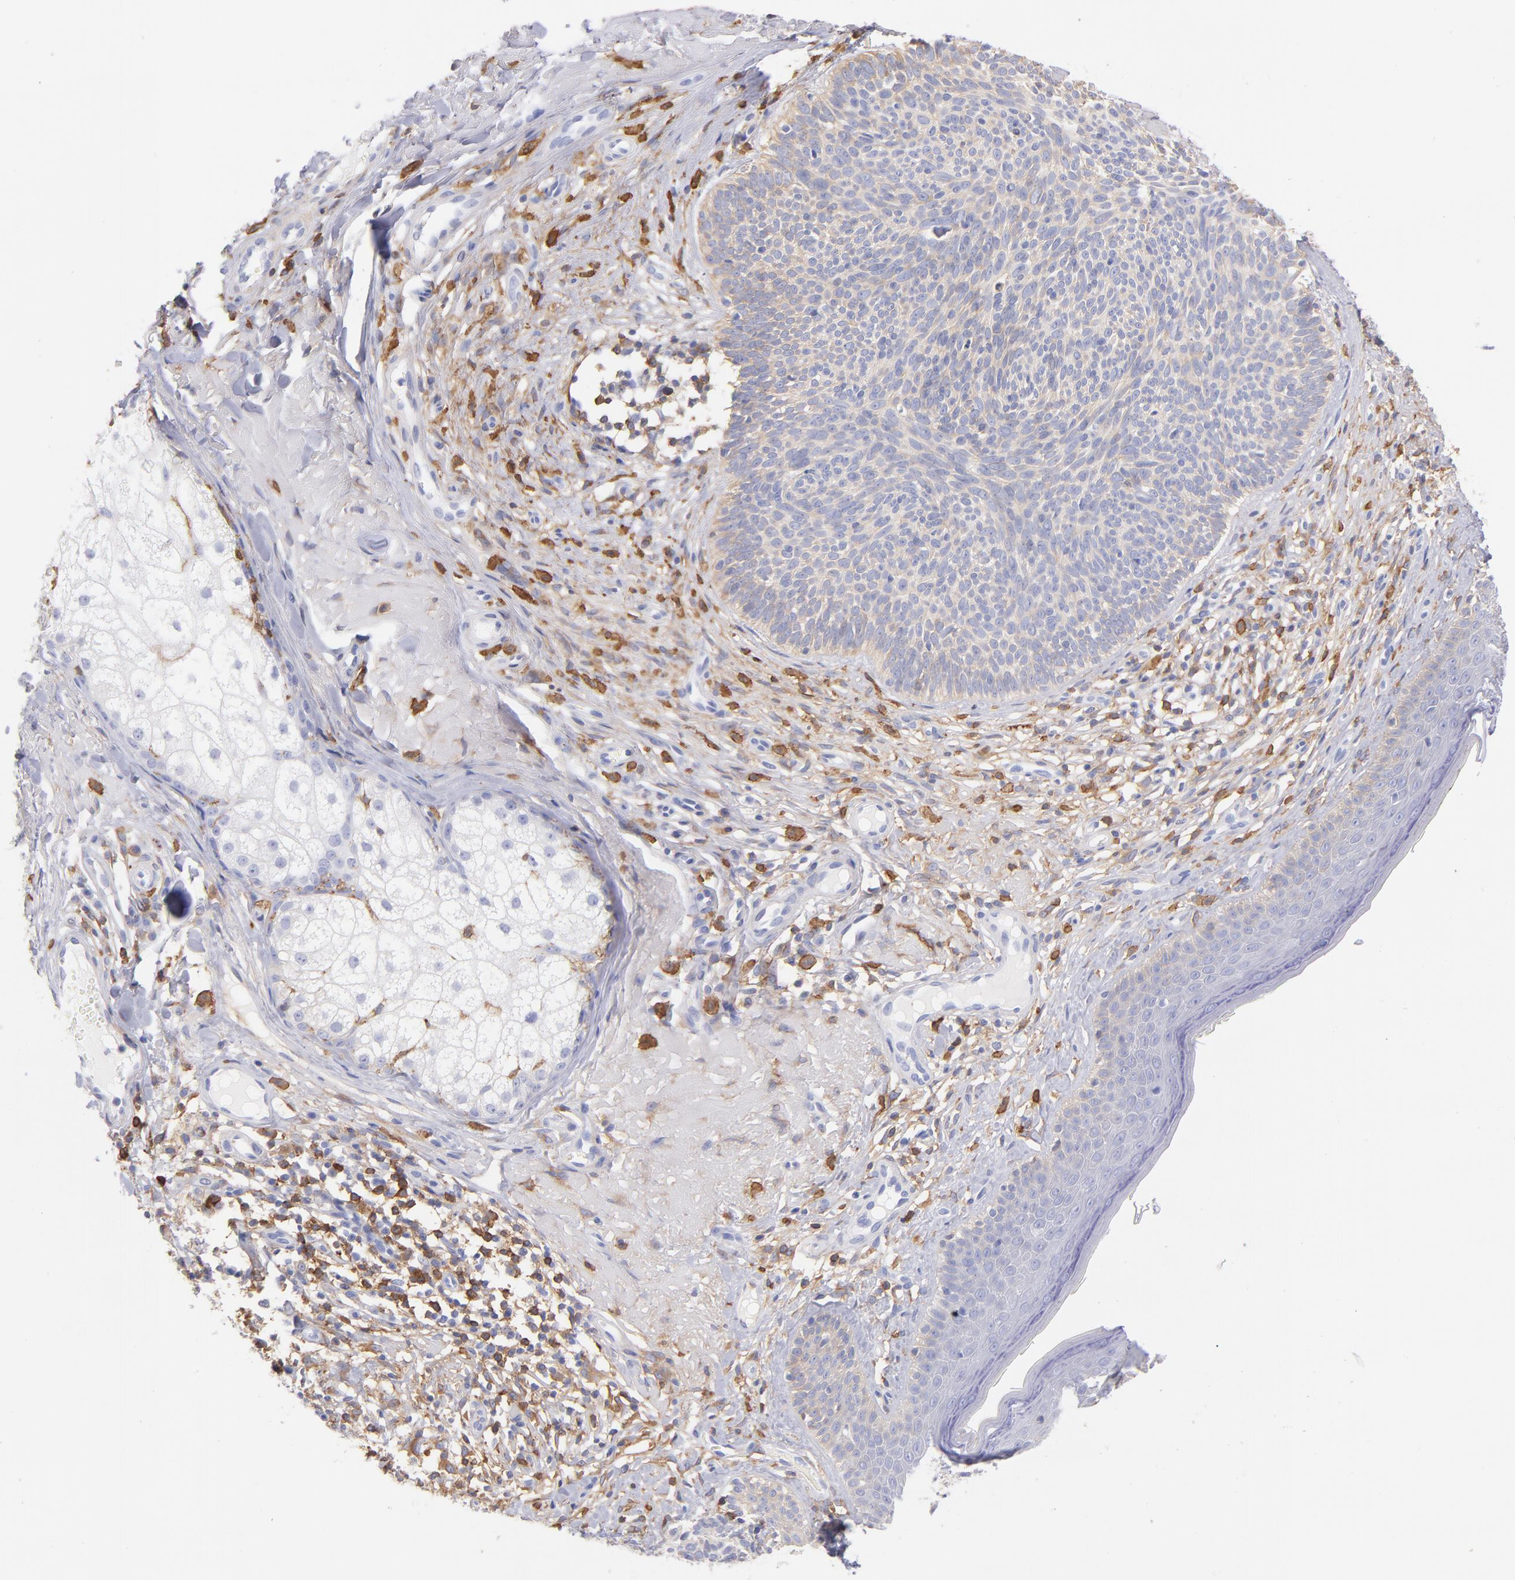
{"staining": {"intensity": "weak", "quantity": ">75%", "location": "cytoplasmic/membranous"}, "tissue": "skin cancer", "cell_type": "Tumor cells", "image_type": "cancer", "snomed": [{"axis": "morphology", "description": "Basal cell carcinoma"}, {"axis": "topography", "description": "Skin"}], "caption": "Tumor cells reveal low levels of weak cytoplasmic/membranous positivity in about >75% of cells in skin cancer (basal cell carcinoma). (Brightfield microscopy of DAB IHC at high magnification).", "gene": "PRKCA", "patient": {"sex": "male", "age": 74}}